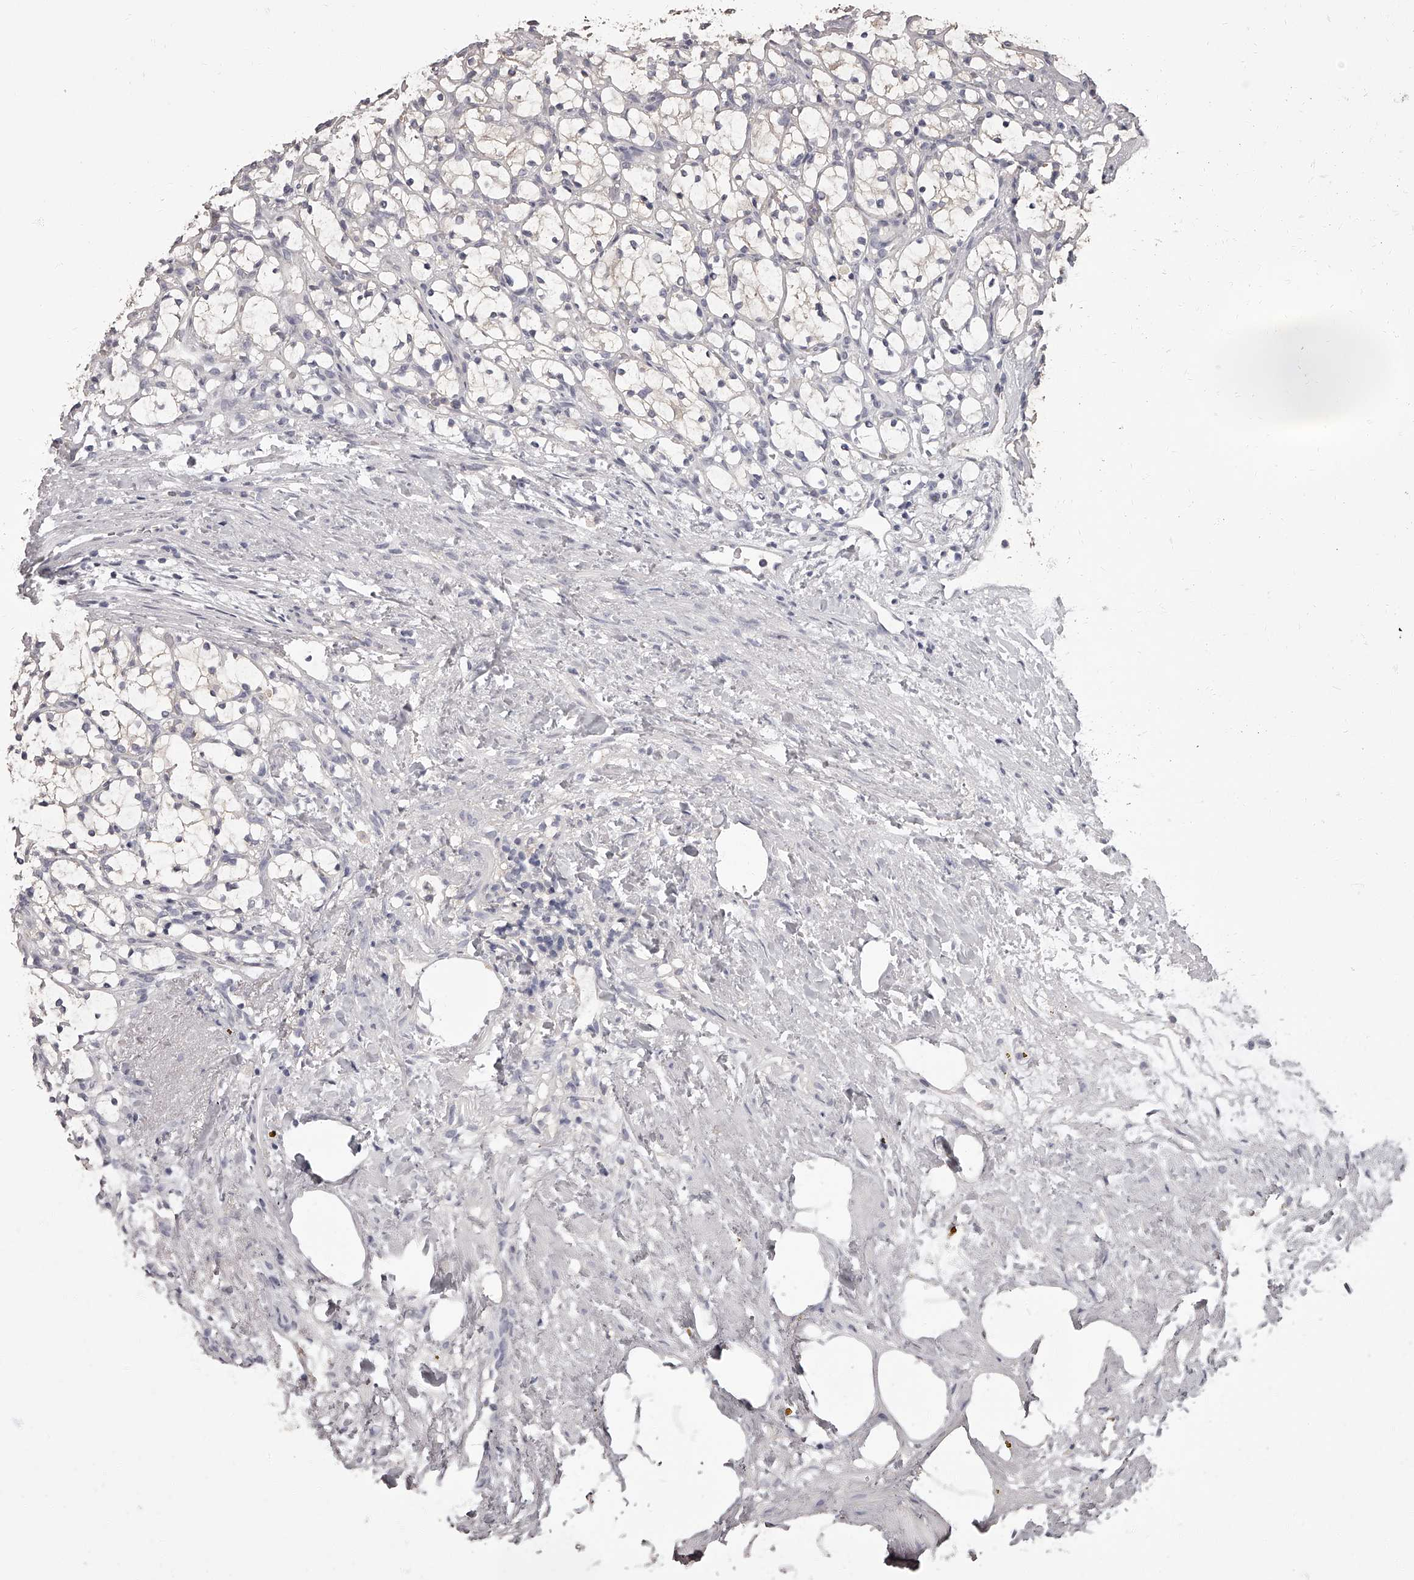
{"staining": {"intensity": "negative", "quantity": "none", "location": "none"}, "tissue": "renal cancer", "cell_type": "Tumor cells", "image_type": "cancer", "snomed": [{"axis": "morphology", "description": "Adenocarcinoma, NOS"}, {"axis": "topography", "description": "Kidney"}], "caption": "A micrograph of renal cancer stained for a protein reveals no brown staining in tumor cells.", "gene": "APEH", "patient": {"sex": "female", "age": 69}}